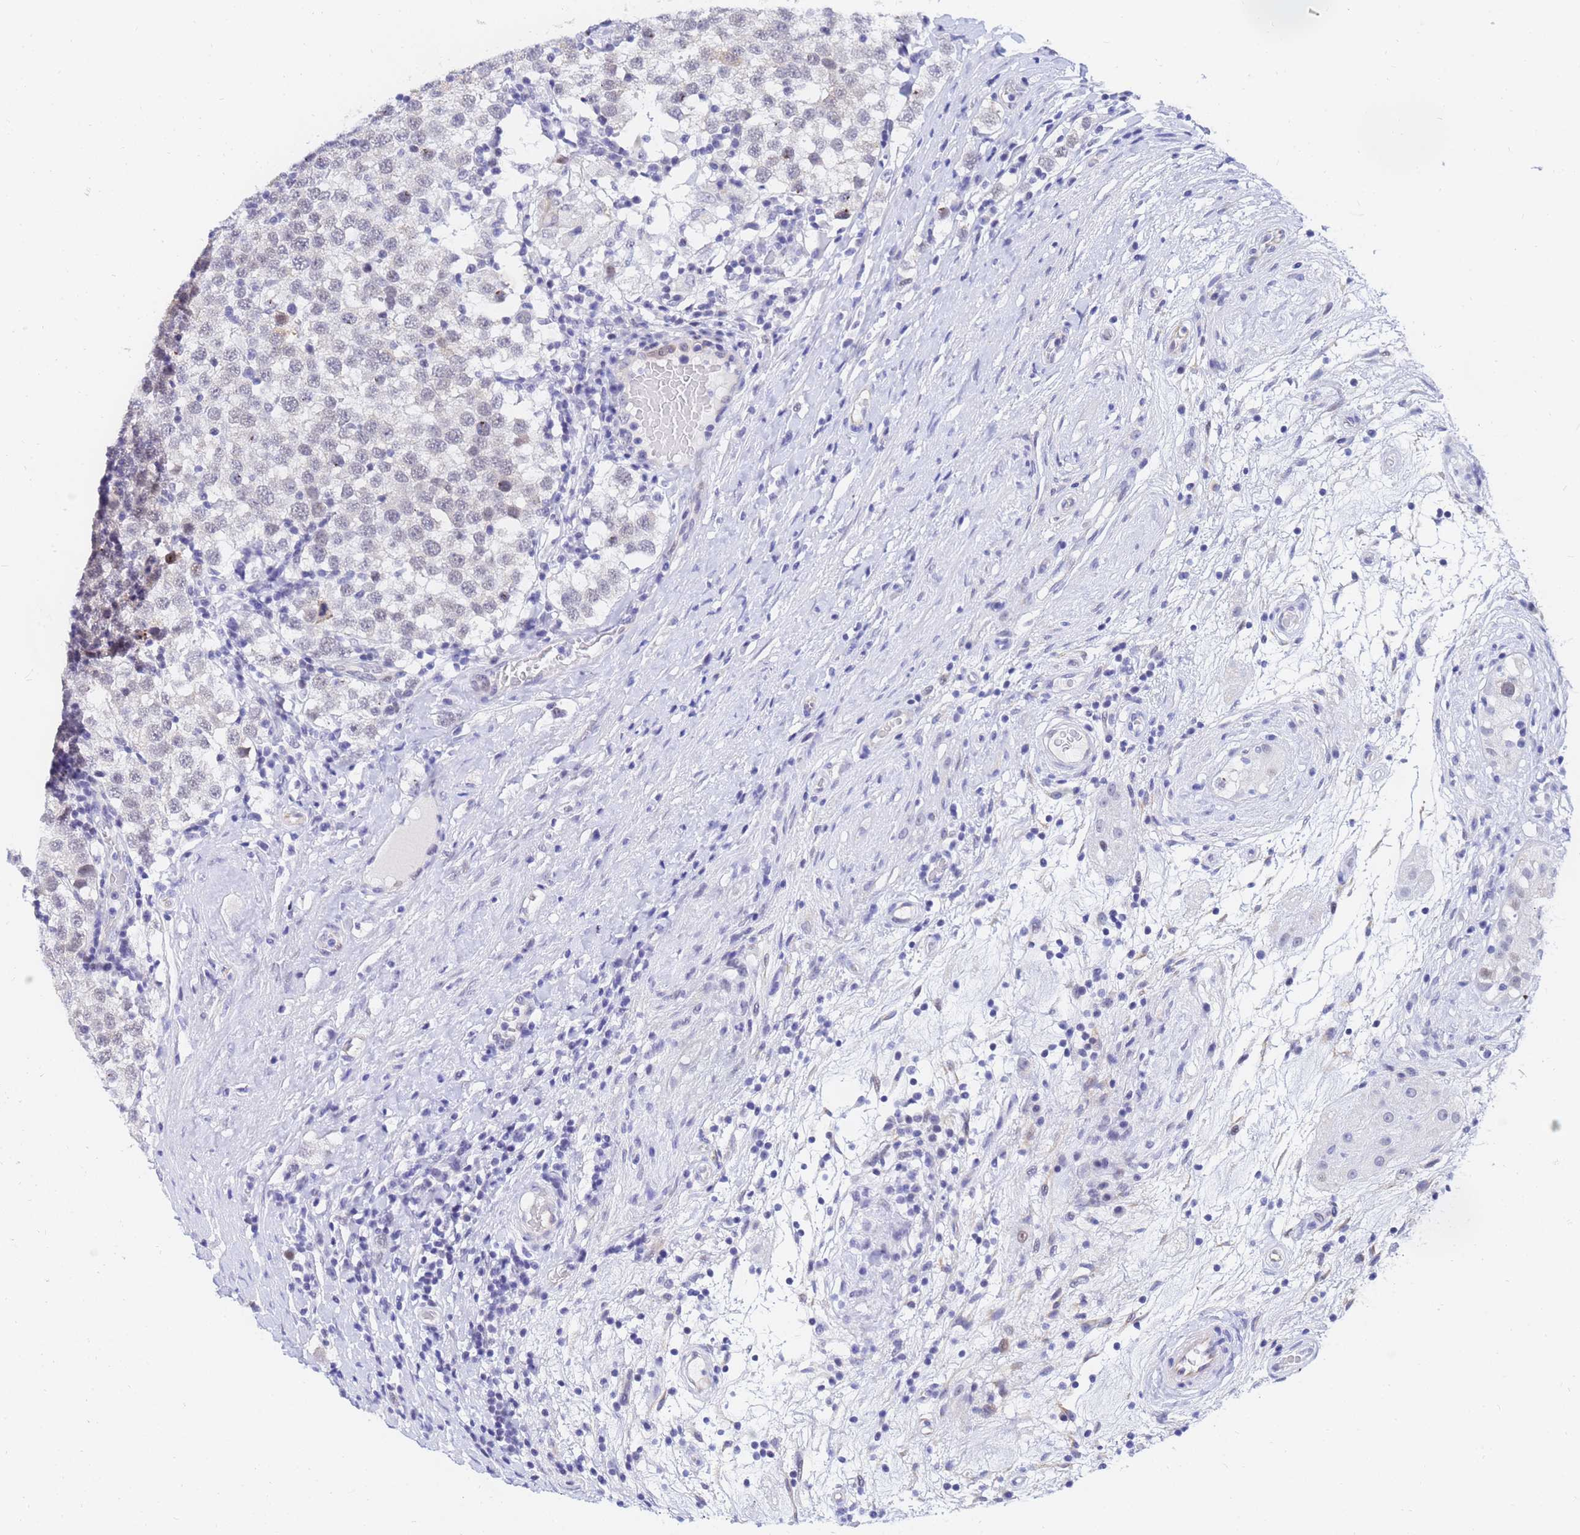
{"staining": {"intensity": "negative", "quantity": "none", "location": "none"}, "tissue": "testis cancer", "cell_type": "Tumor cells", "image_type": "cancer", "snomed": [{"axis": "morphology", "description": "Seminoma, NOS"}, {"axis": "topography", "description": "Testis"}], "caption": "IHC image of neoplastic tissue: human testis cancer (seminoma) stained with DAB reveals no significant protein staining in tumor cells. (Immunohistochemistry (ihc), brightfield microscopy, high magnification).", "gene": "CKMT1A", "patient": {"sex": "male", "age": 34}}